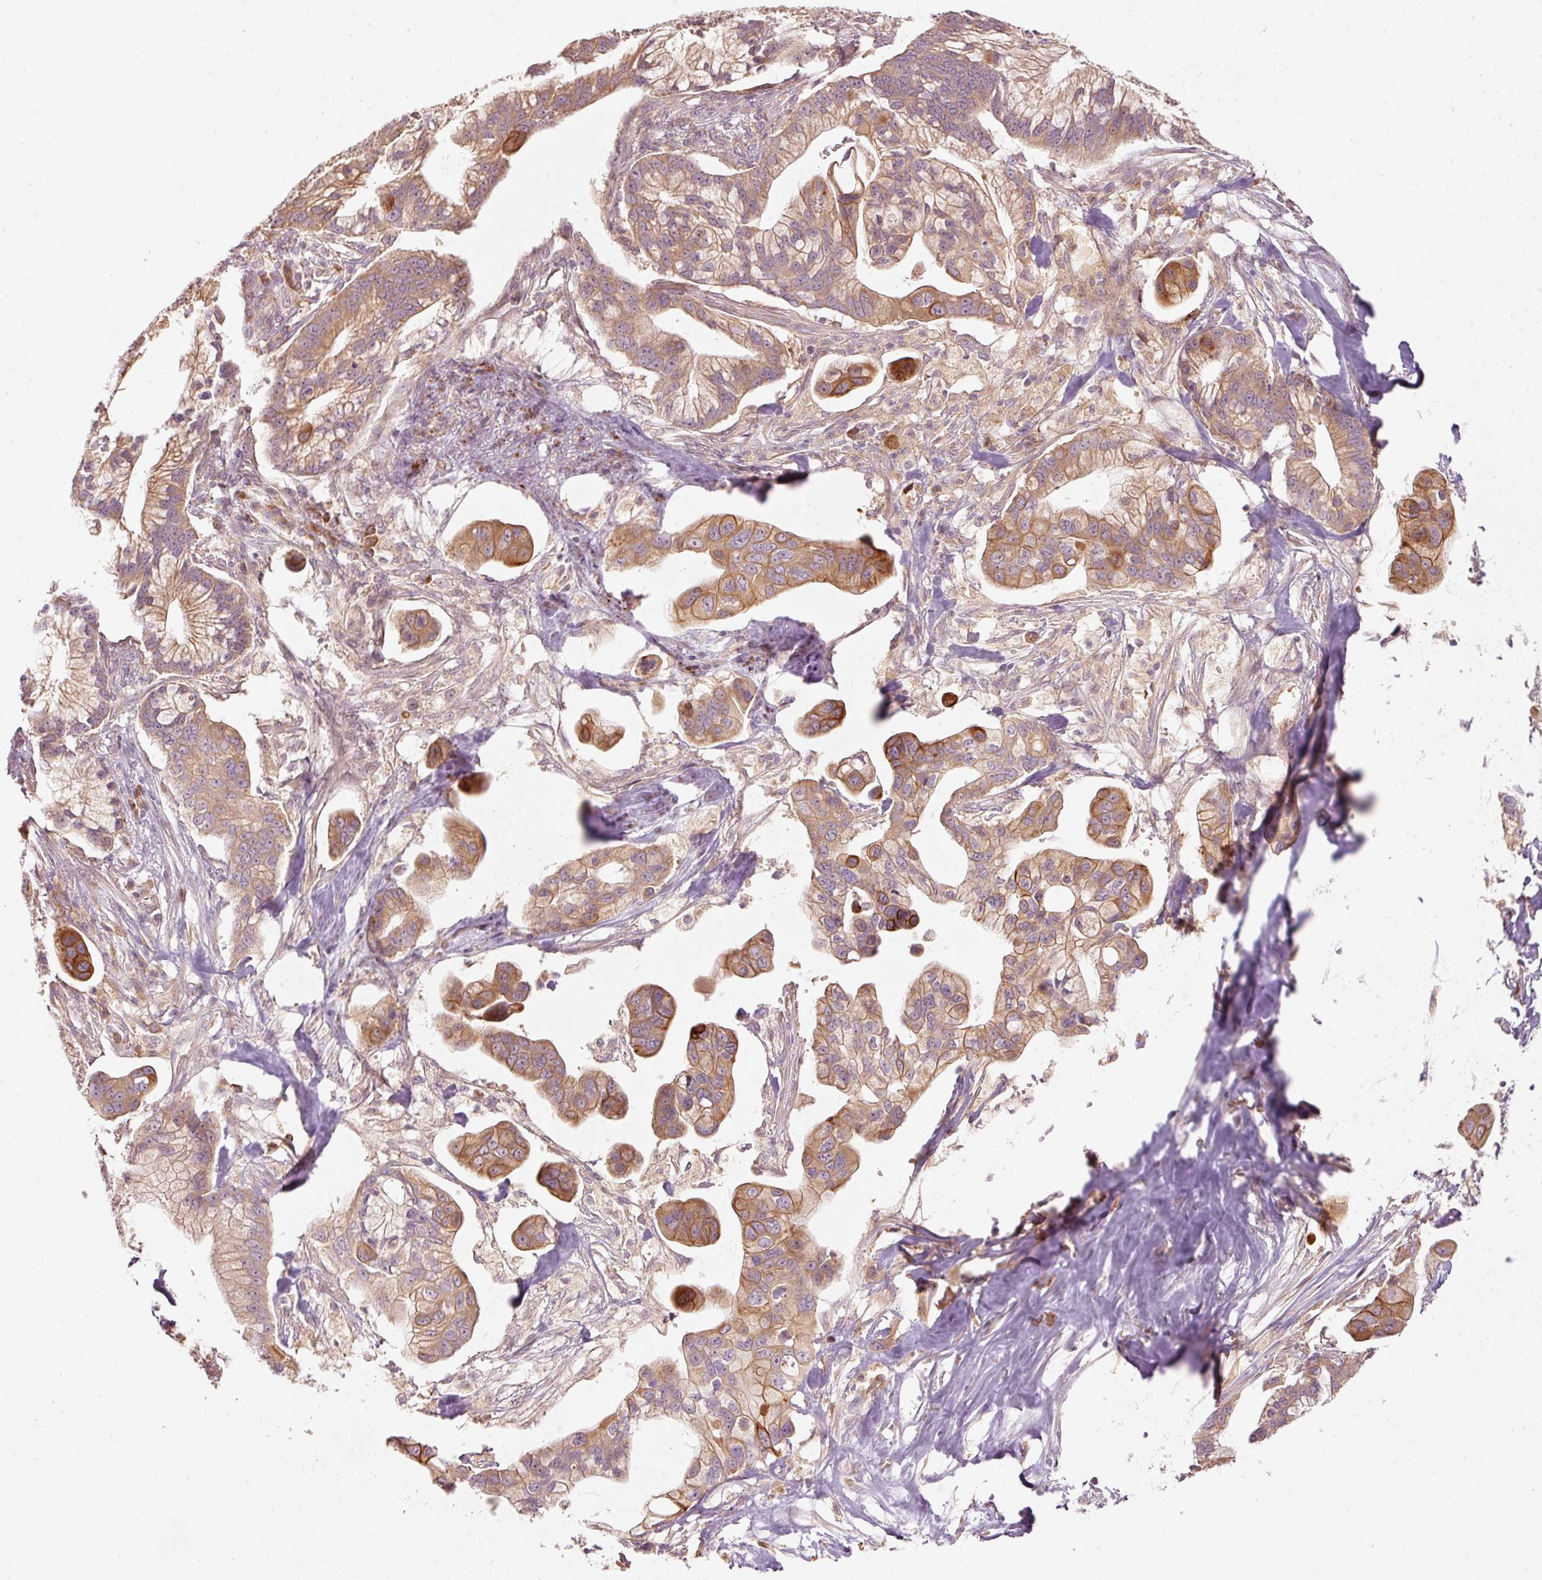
{"staining": {"intensity": "moderate", "quantity": ">75%", "location": "cytoplasmic/membranous"}, "tissue": "pancreatic cancer", "cell_type": "Tumor cells", "image_type": "cancer", "snomed": [{"axis": "morphology", "description": "Adenocarcinoma, NOS"}, {"axis": "topography", "description": "Pancreas"}], "caption": "Moderate cytoplasmic/membranous staining is seen in approximately >75% of tumor cells in pancreatic adenocarcinoma.", "gene": "MAP10", "patient": {"sex": "male", "age": 68}}